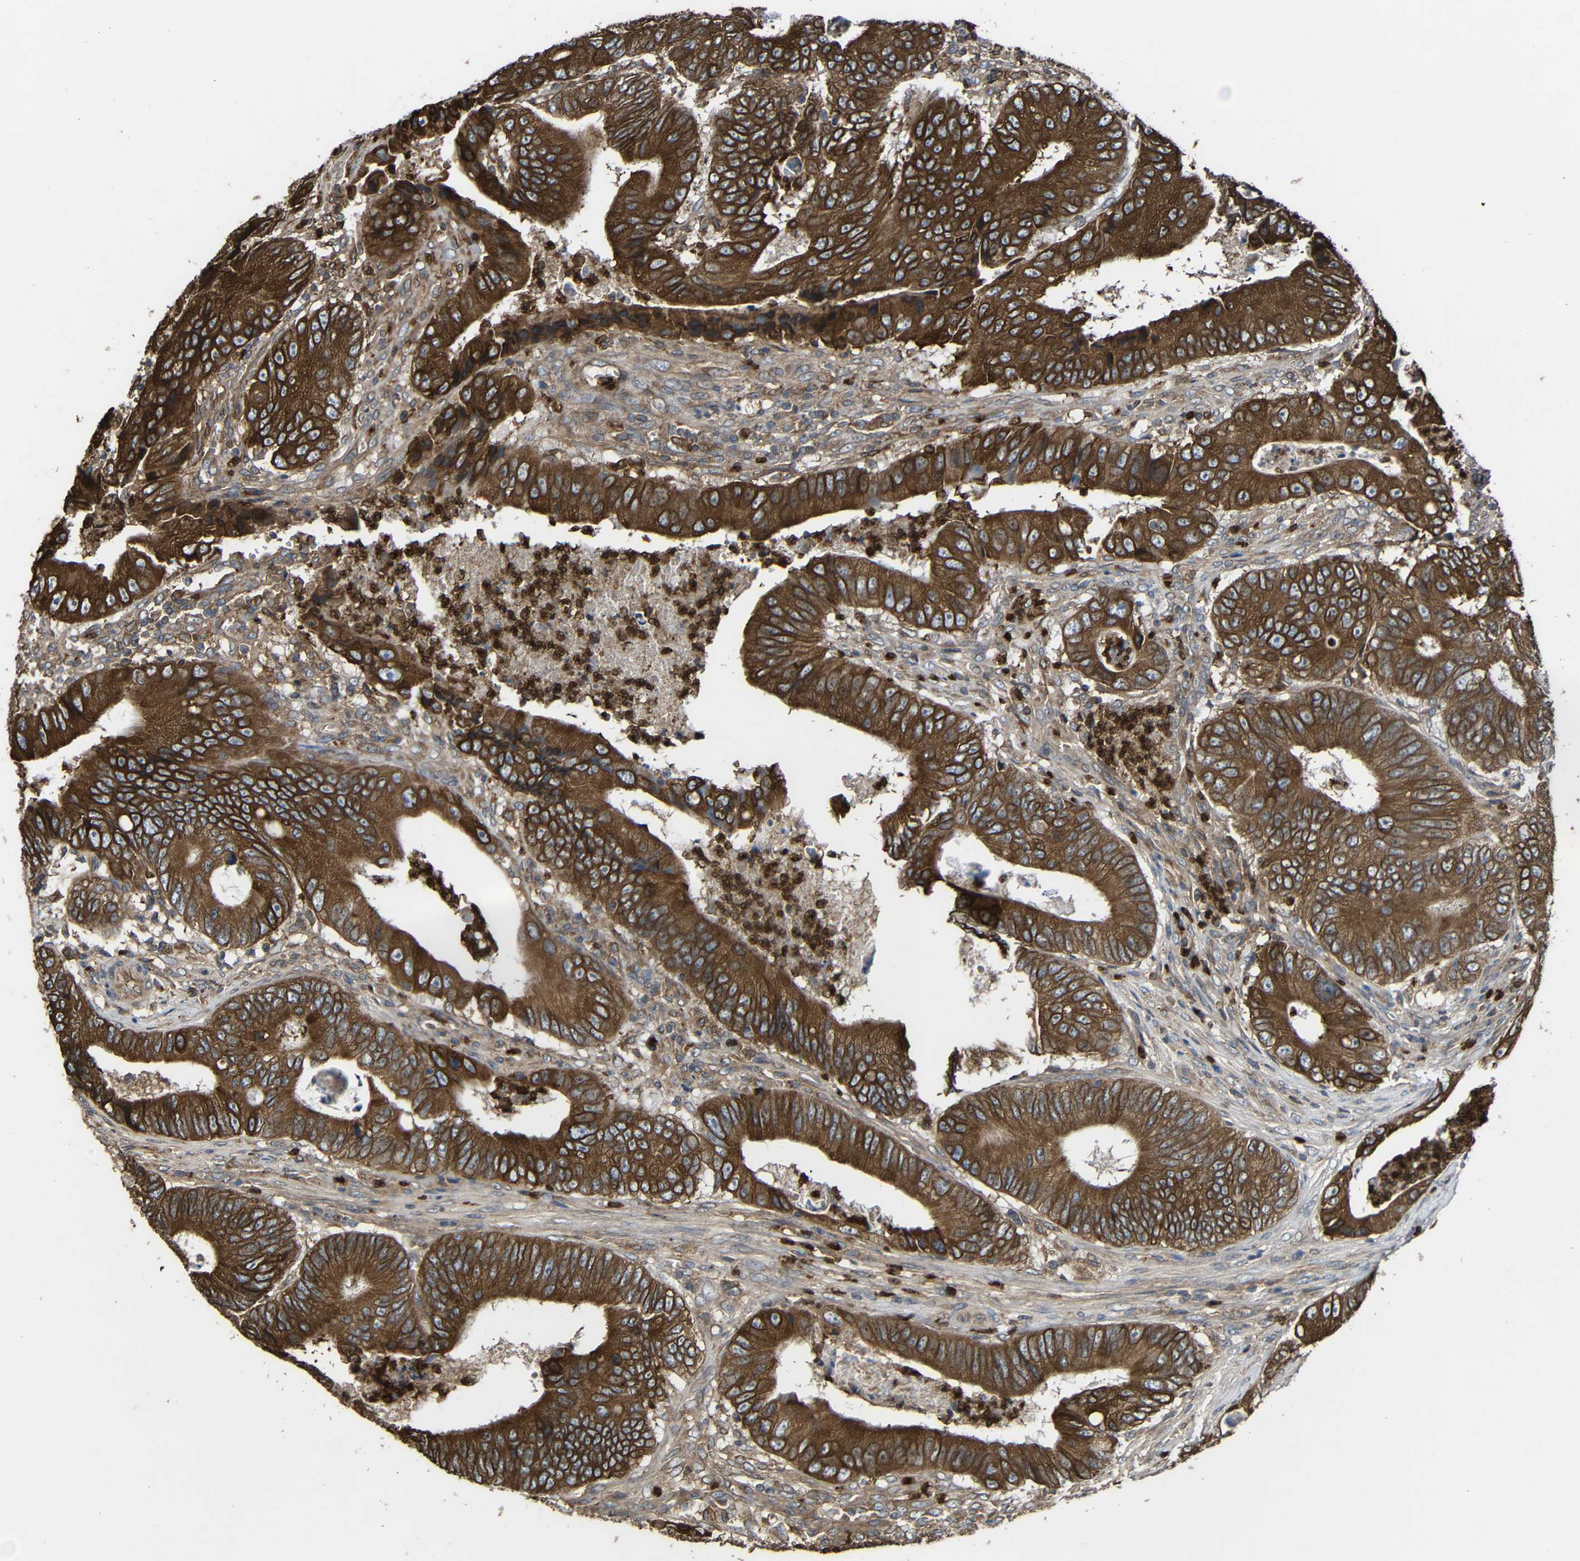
{"staining": {"intensity": "strong", "quantity": ">75%", "location": "cytoplasmic/membranous"}, "tissue": "colorectal cancer", "cell_type": "Tumor cells", "image_type": "cancer", "snomed": [{"axis": "morphology", "description": "Inflammation, NOS"}, {"axis": "morphology", "description": "Adenocarcinoma, NOS"}, {"axis": "topography", "description": "Colon"}], "caption": "Tumor cells exhibit high levels of strong cytoplasmic/membranous staining in approximately >75% of cells in human adenocarcinoma (colorectal).", "gene": "TREM2", "patient": {"sex": "male", "age": 72}}